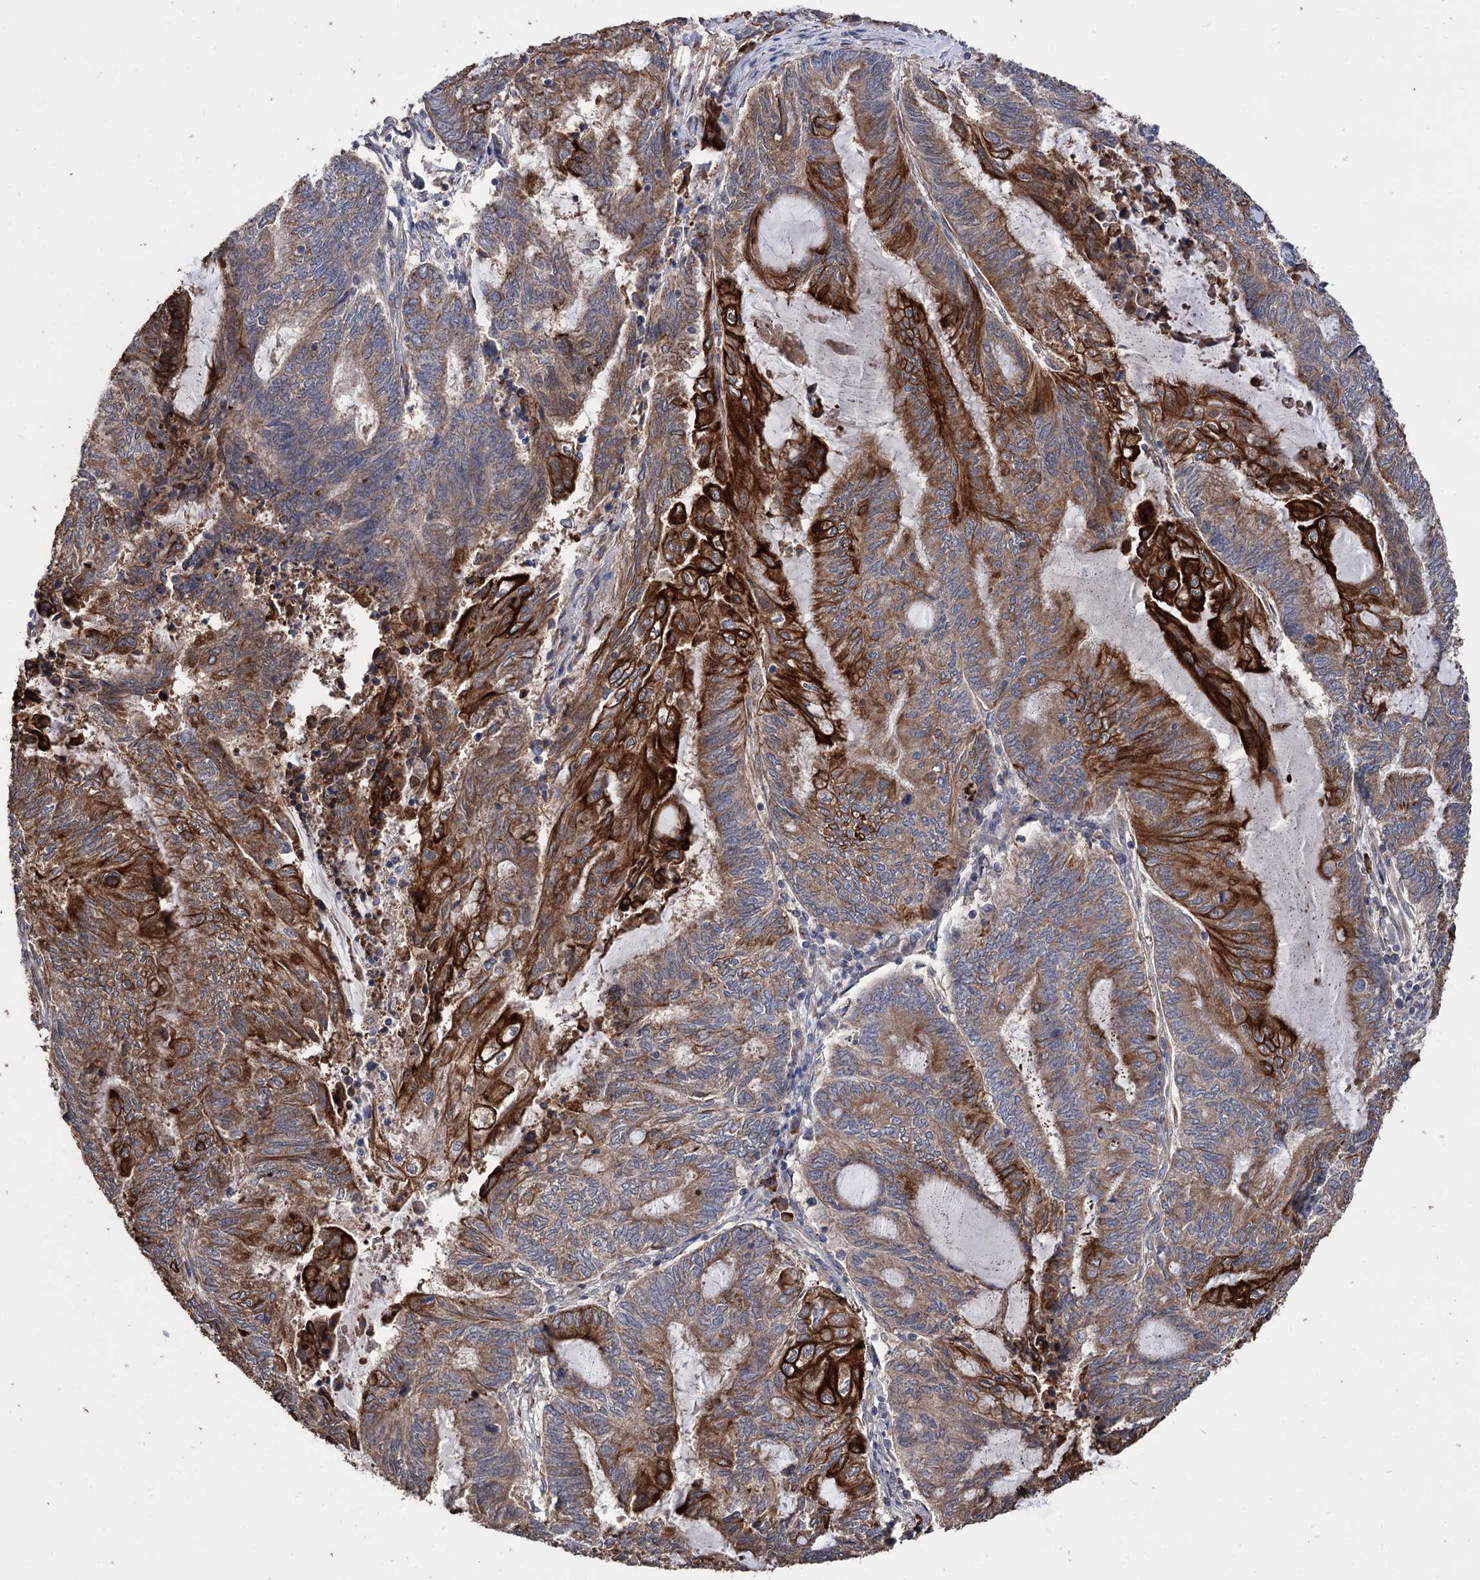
{"staining": {"intensity": "strong", "quantity": "25%-75%", "location": "cytoplasmic/membranous"}, "tissue": "endometrial cancer", "cell_type": "Tumor cells", "image_type": "cancer", "snomed": [{"axis": "morphology", "description": "Adenocarcinoma, NOS"}, {"axis": "topography", "description": "Uterus"}, {"axis": "topography", "description": "Endometrium"}], "caption": "High-power microscopy captured an immunohistochemistry histopathology image of endometrial cancer, revealing strong cytoplasmic/membranous expression in about 25%-75% of tumor cells. Nuclei are stained in blue.", "gene": "CDAN1", "patient": {"sex": "female", "age": 70}}